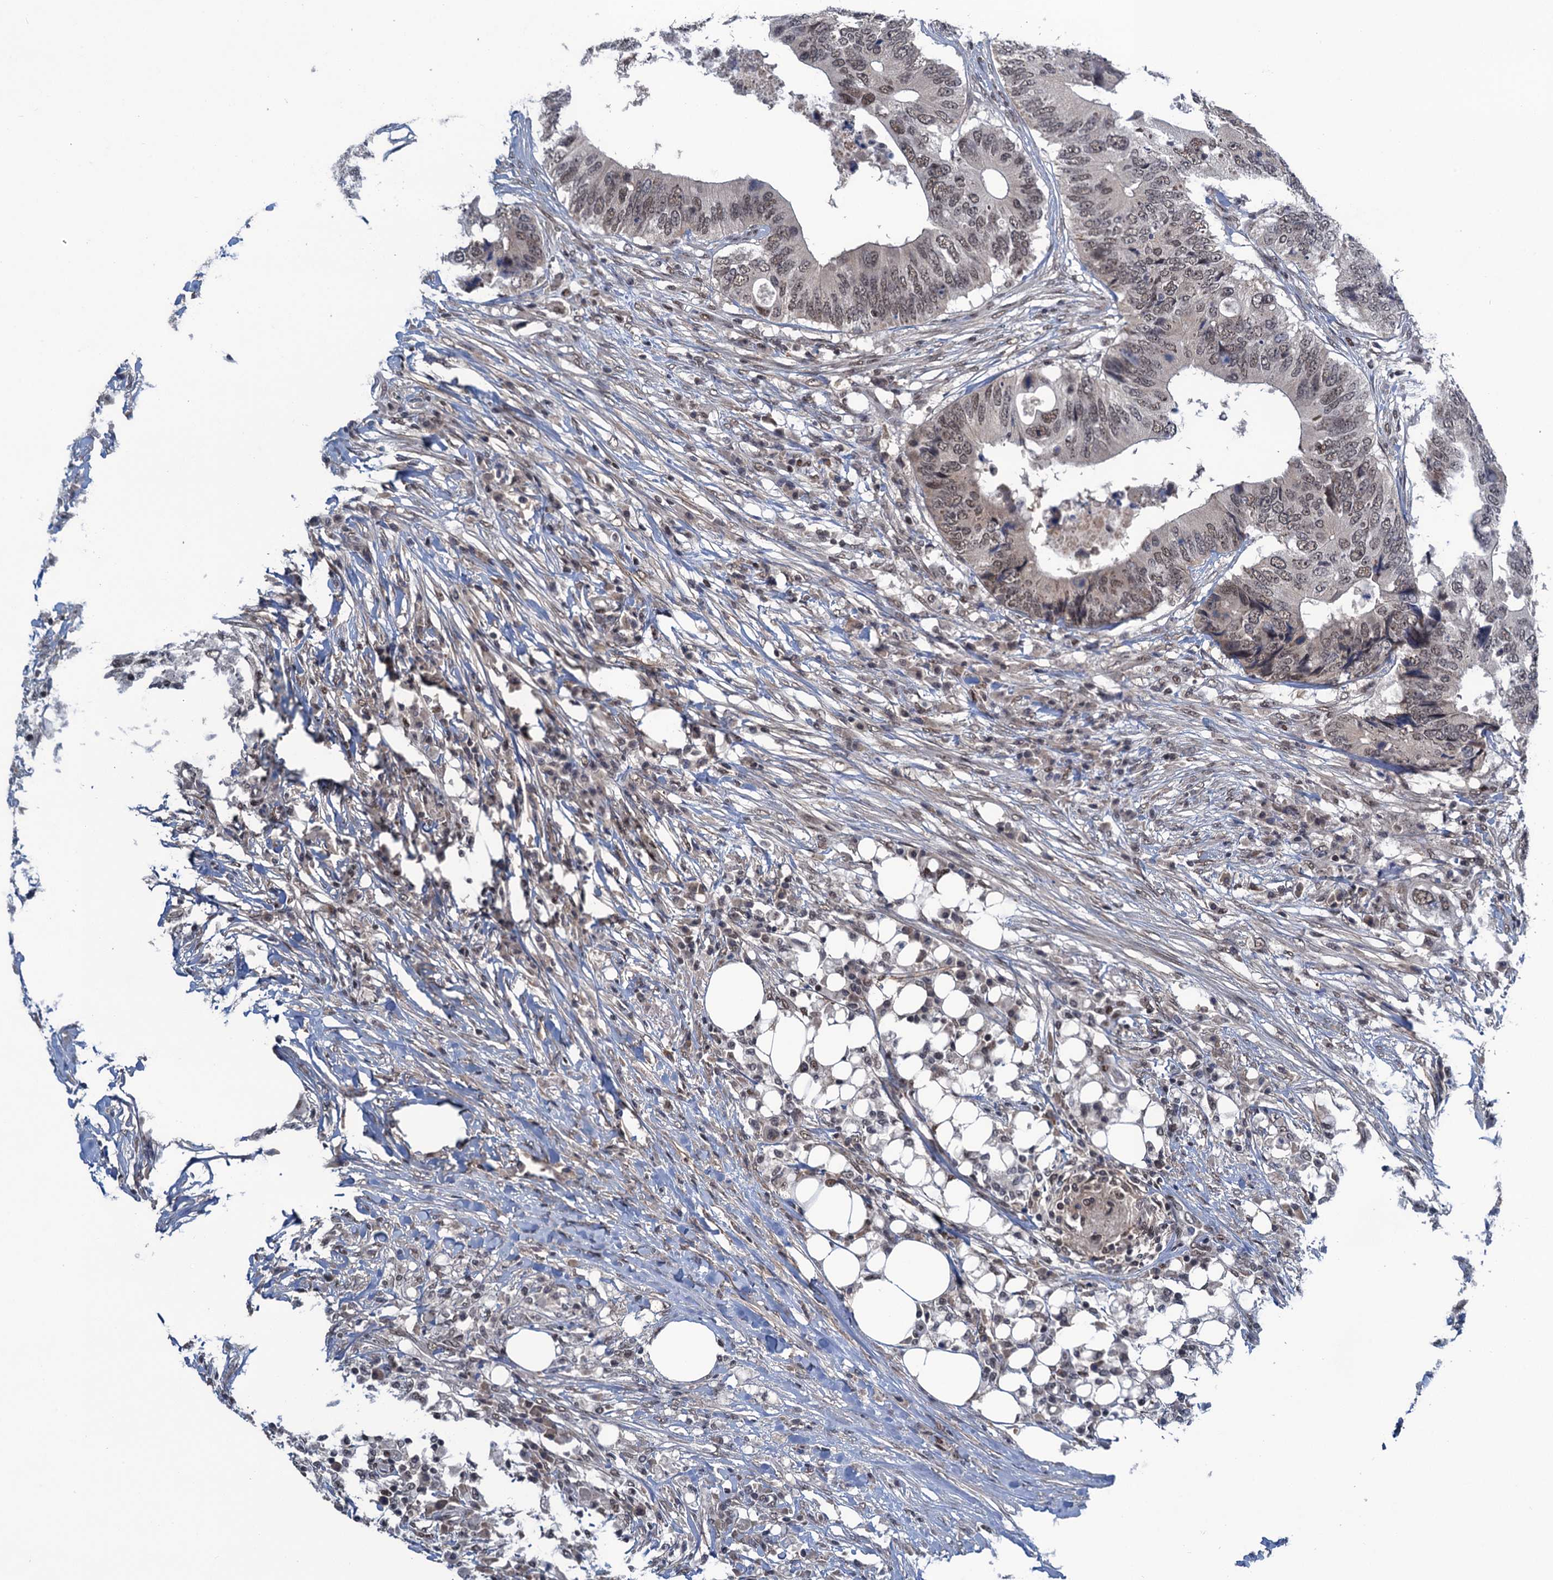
{"staining": {"intensity": "moderate", "quantity": ">75%", "location": "nuclear"}, "tissue": "colorectal cancer", "cell_type": "Tumor cells", "image_type": "cancer", "snomed": [{"axis": "morphology", "description": "Adenocarcinoma, NOS"}, {"axis": "topography", "description": "Colon"}], "caption": "Brown immunohistochemical staining in colorectal cancer exhibits moderate nuclear positivity in about >75% of tumor cells.", "gene": "SAE1", "patient": {"sex": "male", "age": 71}}